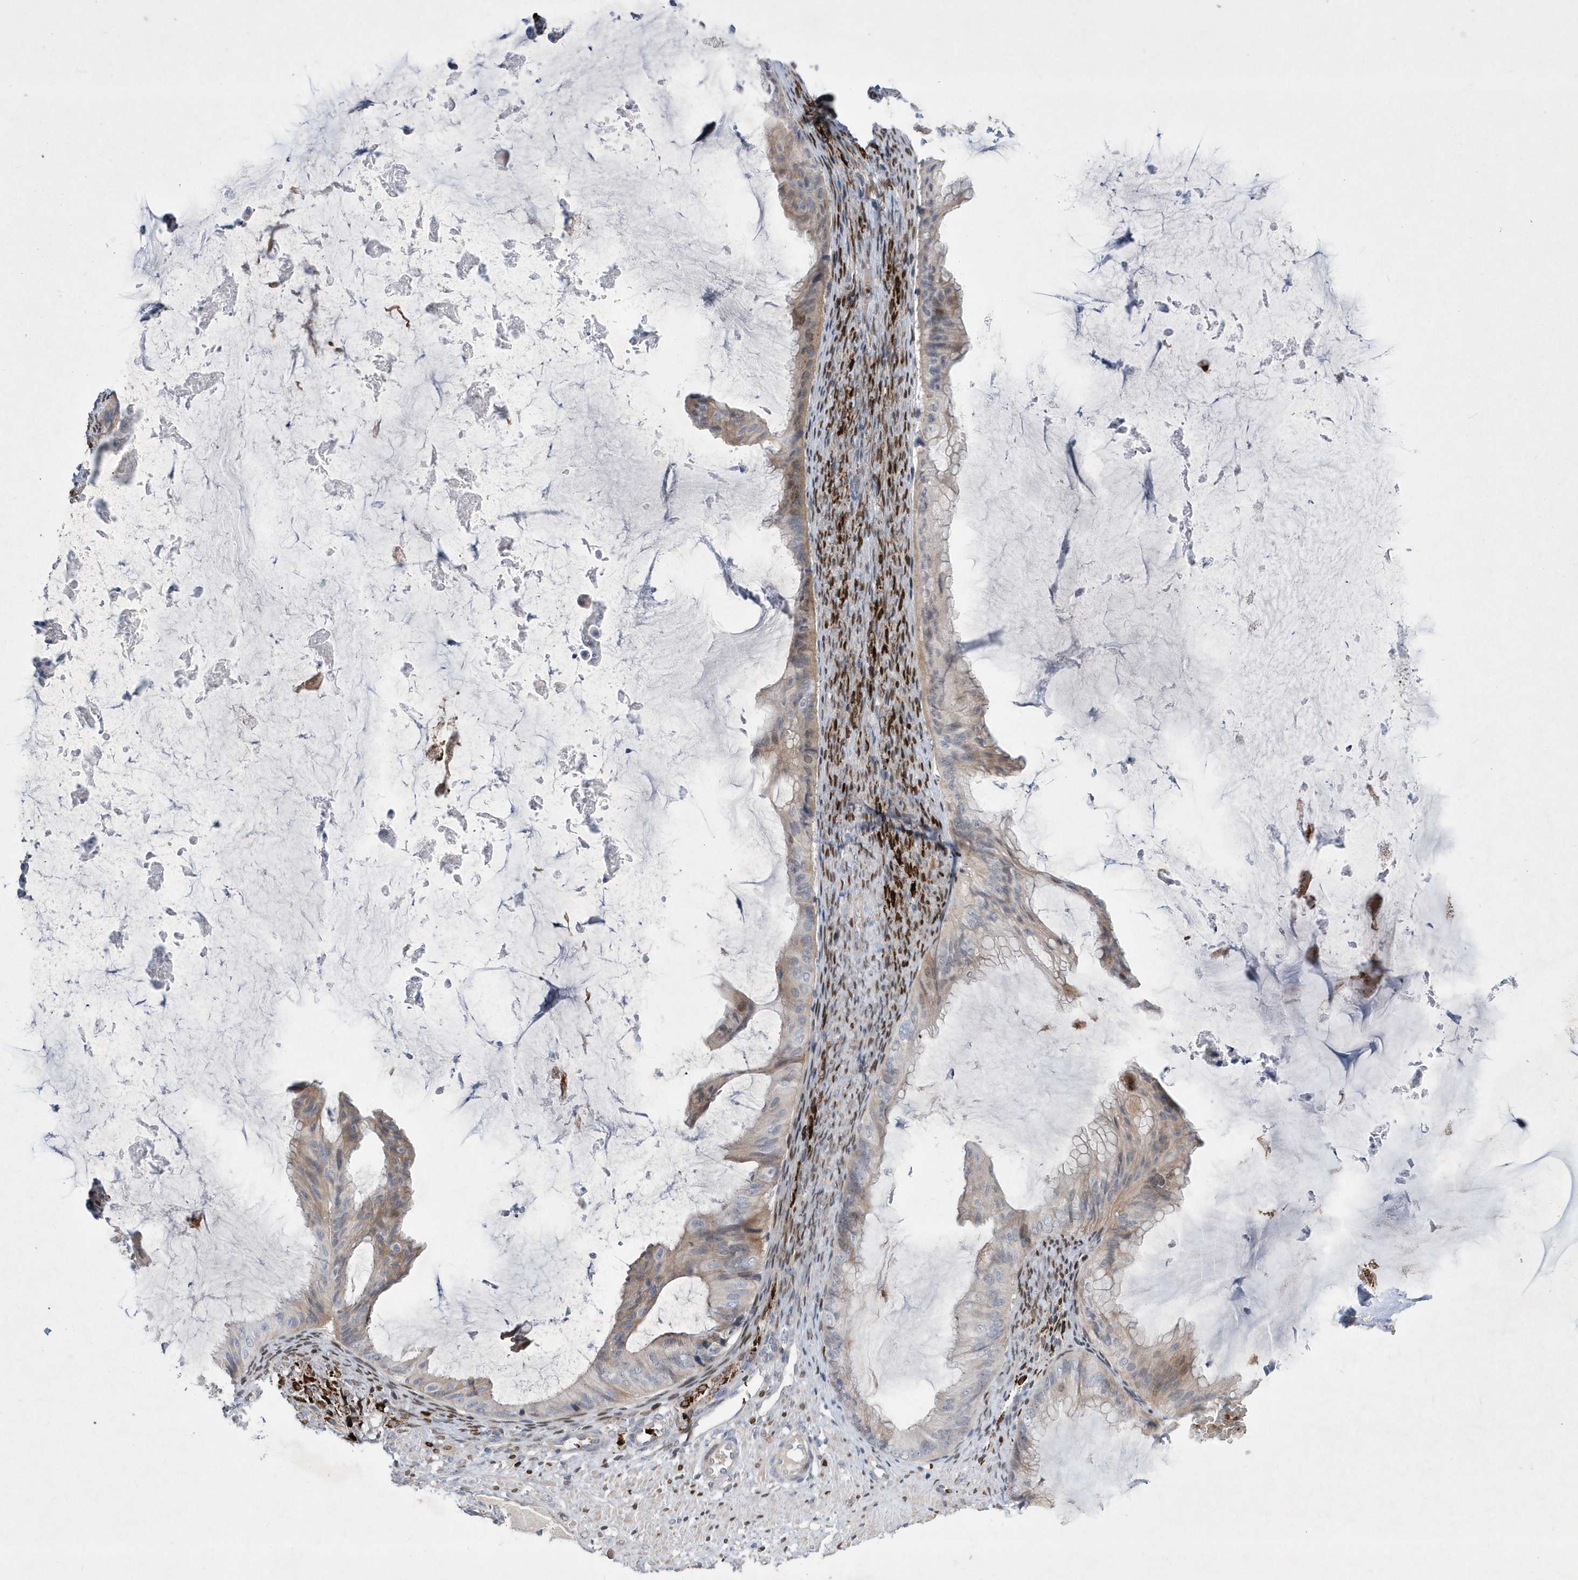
{"staining": {"intensity": "weak", "quantity": "25%-75%", "location": "cytoplasmic/membranous"}, "tissue": "ovarian cancer", "cell_type": "Tumor cells", "image_type": "cancer", "snomed": [{"axis": "morphology", "description": "Cystadenocarcinoma, mucinous, NOS"}, {"axis": "topography", "description": "Ovary"}], "caption": "This photomicrograph exhibits immunohistochemistry staining of human ovarian cancer (mucinous cystadenocarcinoma), with low weak cytoplasmic/membranous expression in about 25%-75% of tumor cells.", "gene": "ZNF875", "patient": {"sex": "female", "age": 61}}